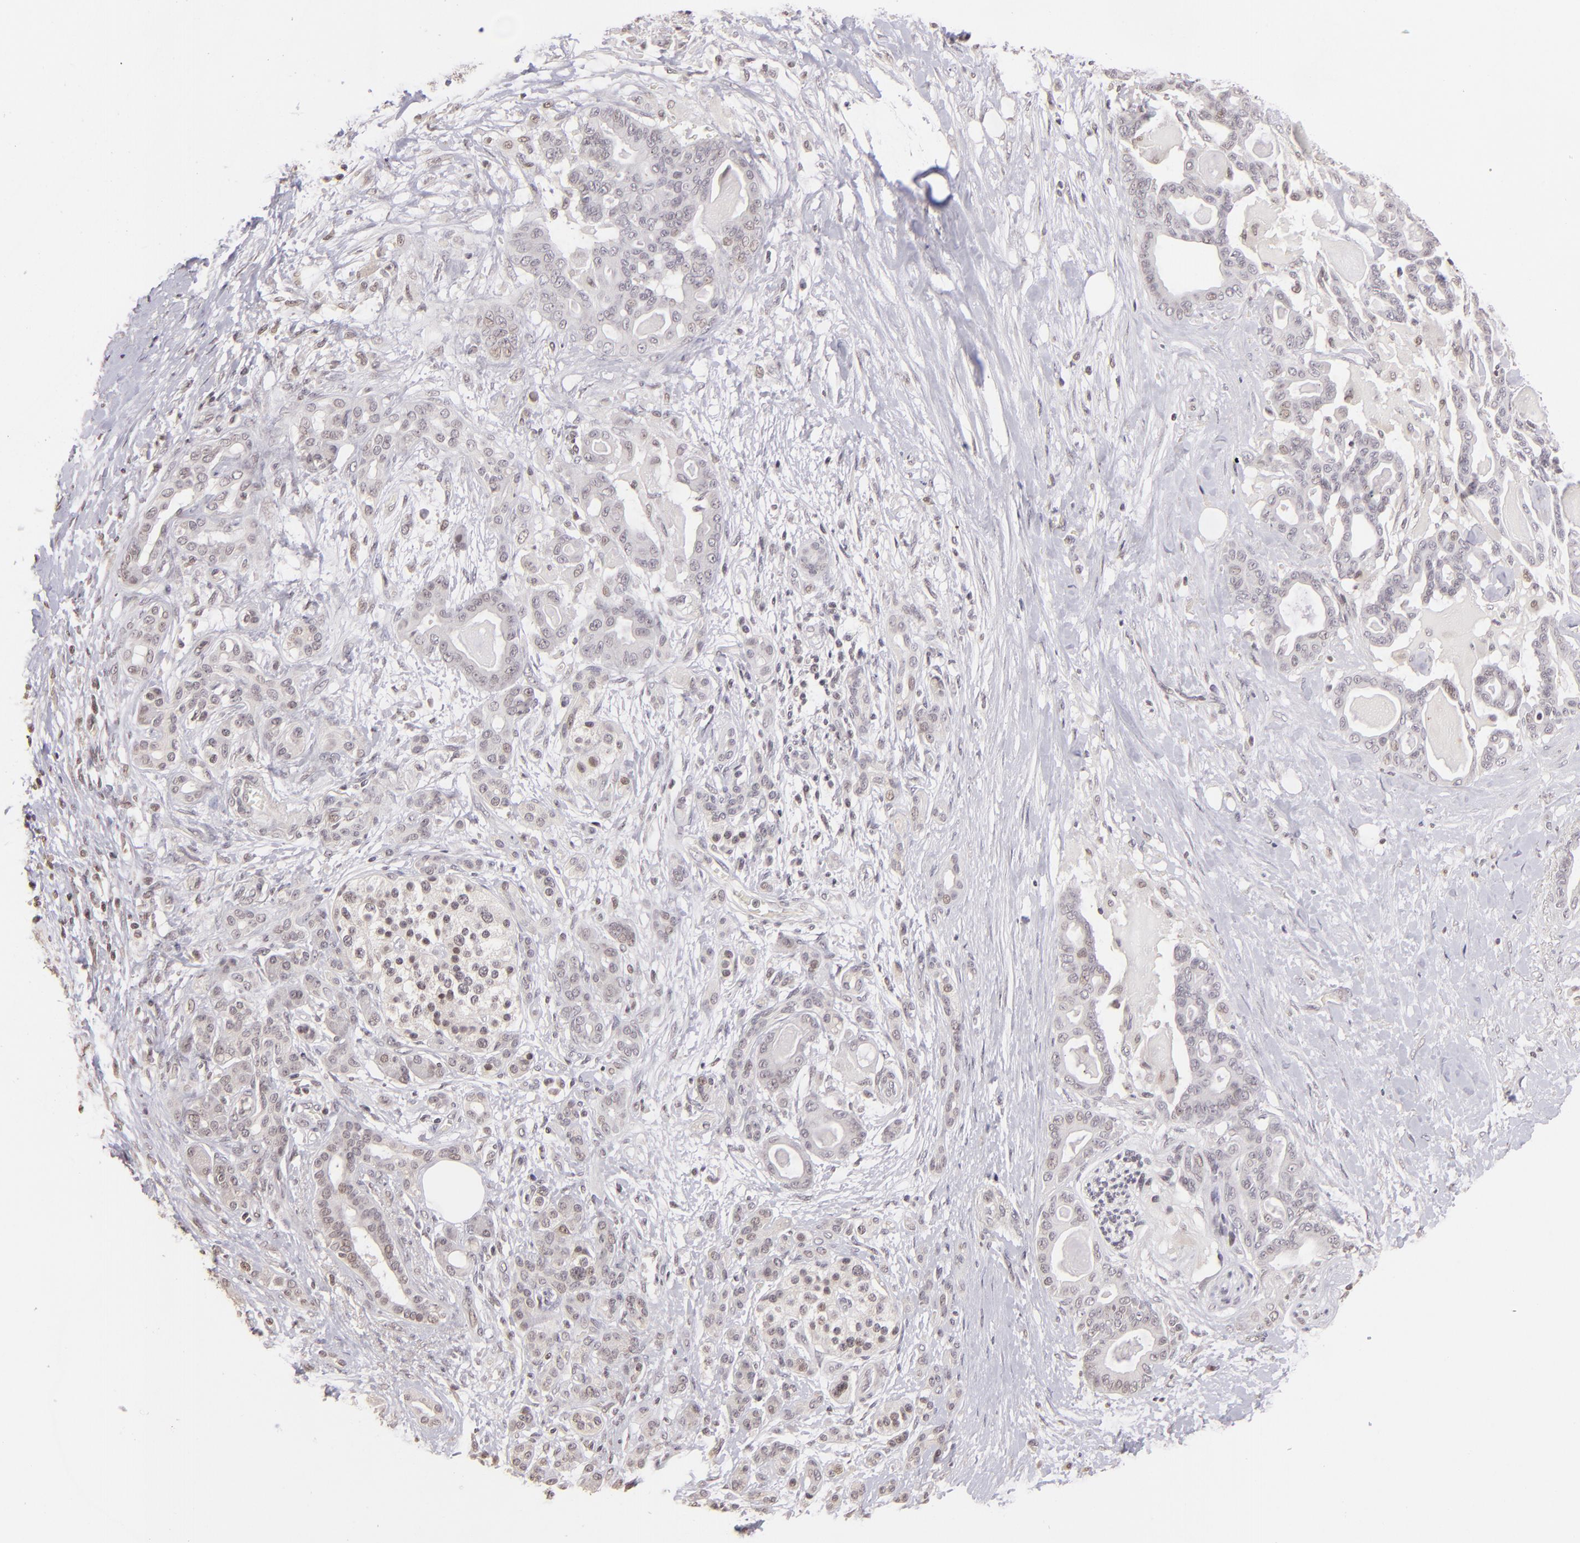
{"staining": {"intensity": "weak", "quantity": "<25%", "location": "nuclear"}, "tissue": "pancreatic cancer", "cell_type": "Tumor cells", "image_type": "cancer", "snomed": [{"axis": "morphology", "description": "Adenocarcinoma, NOS"}, {"axis": "topography", "description": "Pancreas"}], "caption": "Tumor cells are negative for protein expression in human adenocarcinoma (pancreatic).", "gene": "RARB", "patient": {"sex": "male", "age": 63}}